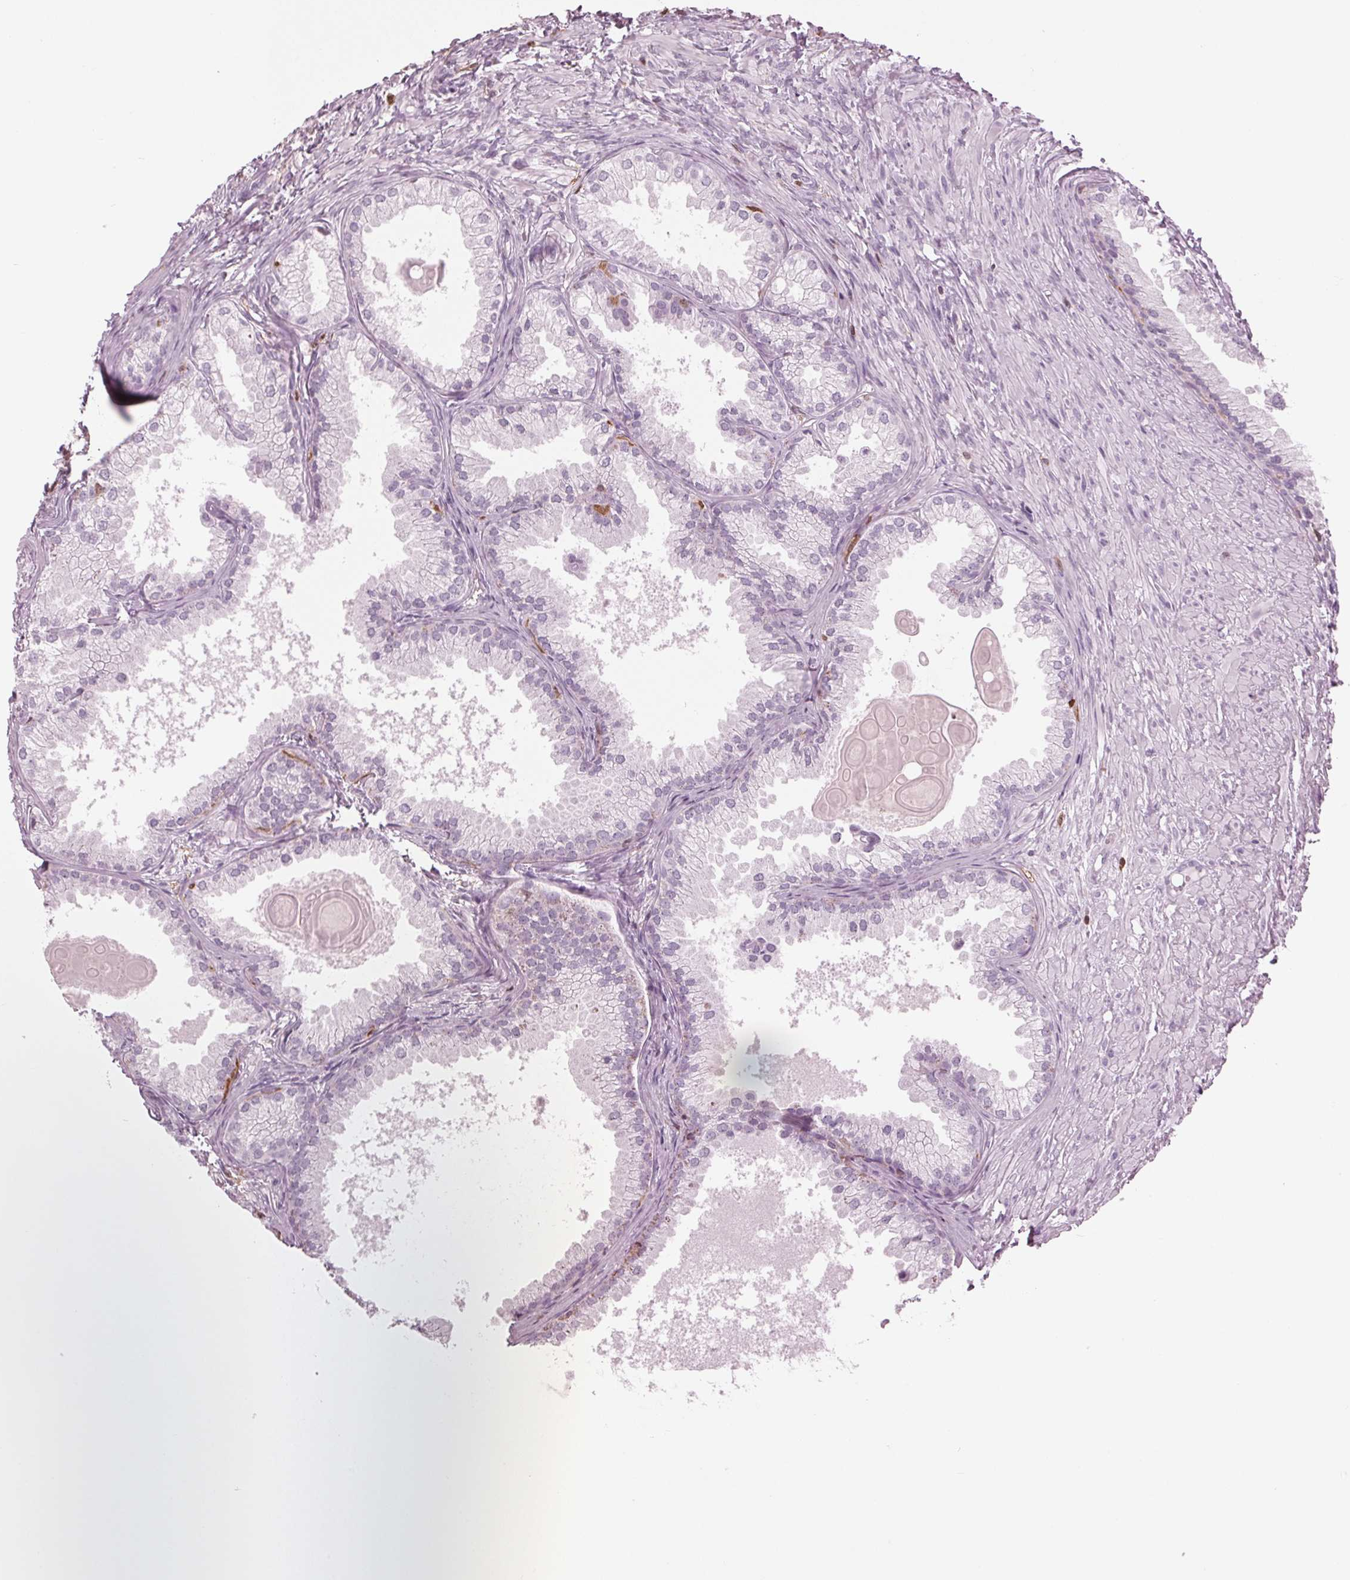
{"staining": {"intensity": "negative", "quantity": "none", "location": "none"}, "tissue": "prostate cancer", "cell_type": "Tumor cells", "image_type": "cancer", "snomed": [{"axis": "morphology", "description": "Adenocarcinoma, High grade"}, {"axis": "topography", "description": "Prostate"}], "caption": "Prostate cancer (high-grade adenocarcinoma) was stained to show a protein in brown. There is no significant staining in tumor cells.", "gene": "BTLA", "patient": {"sex": "male", "age": 83}}